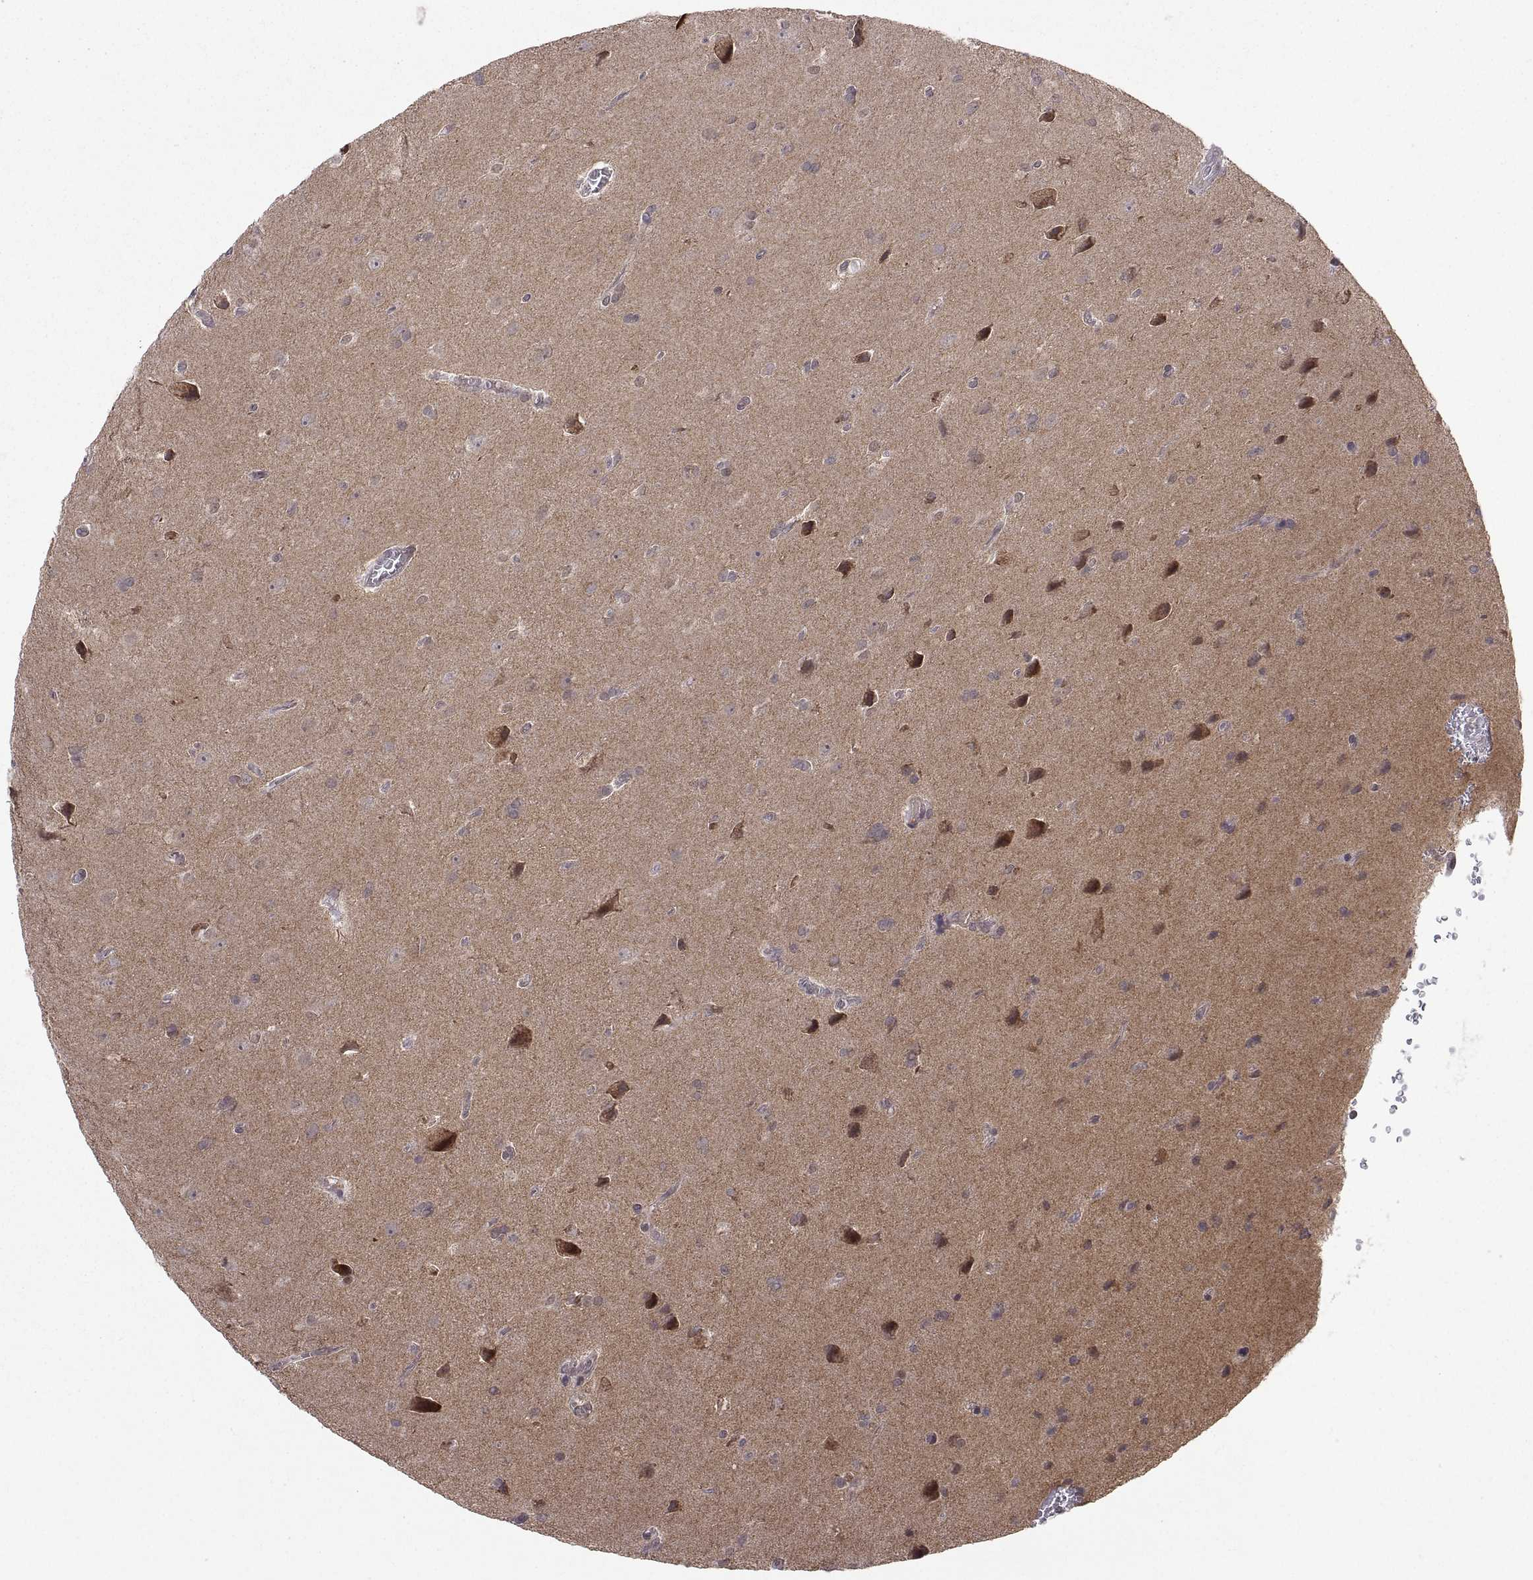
{"staining": {"intensity": "negative", "quantity": "none", "location": "none"}, "tissue": "glioma", "cell_type": "Tumor cells", "image_type": "cancer", "snomed": [{"axis": "morphology", "description": "Glioma, malignant, Low grade"}, {"axis": "topography", "description": "Brain"}], "caption": "Tumor cells show no significant protein expression in glioma.", "gene": "ABL2", "patient": {"sex": "male", "age": 58}}